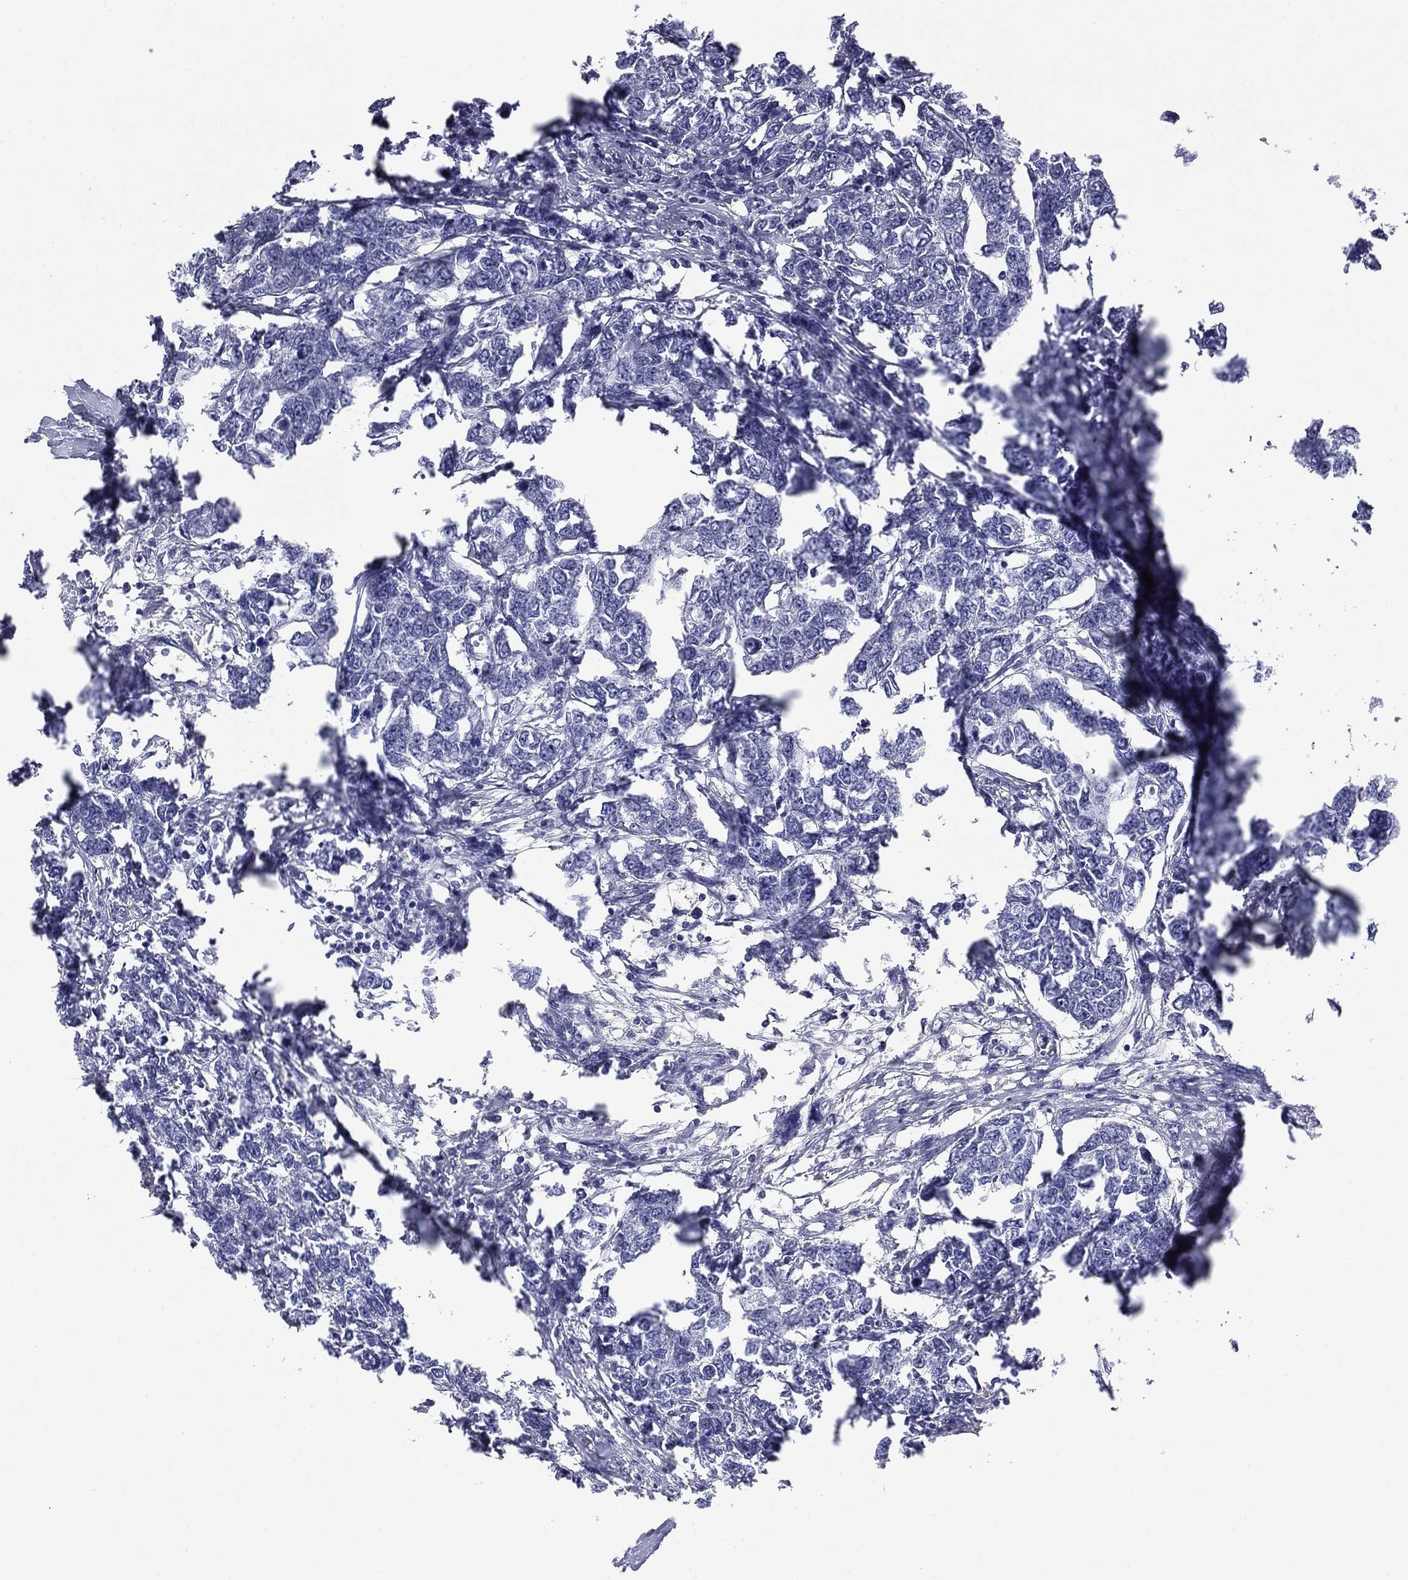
{"staining": {"intensity": "negative", "quantity": "none", "location": "none"}, "tissue": "breast cancer", "cell_type": "Tumor cells", "image_type": "cancer", "snomed": [{"axis": "morphology", "description": "Duct carcinoma"}, {"axis": "topography", "description": "Breast"}], "caption": "Immunohistochemical staining of human breast cancer reveals no significant positivity in tumor cells.", "gene": "ABCC2", "patient": {"sex": "female", "age": 88}}